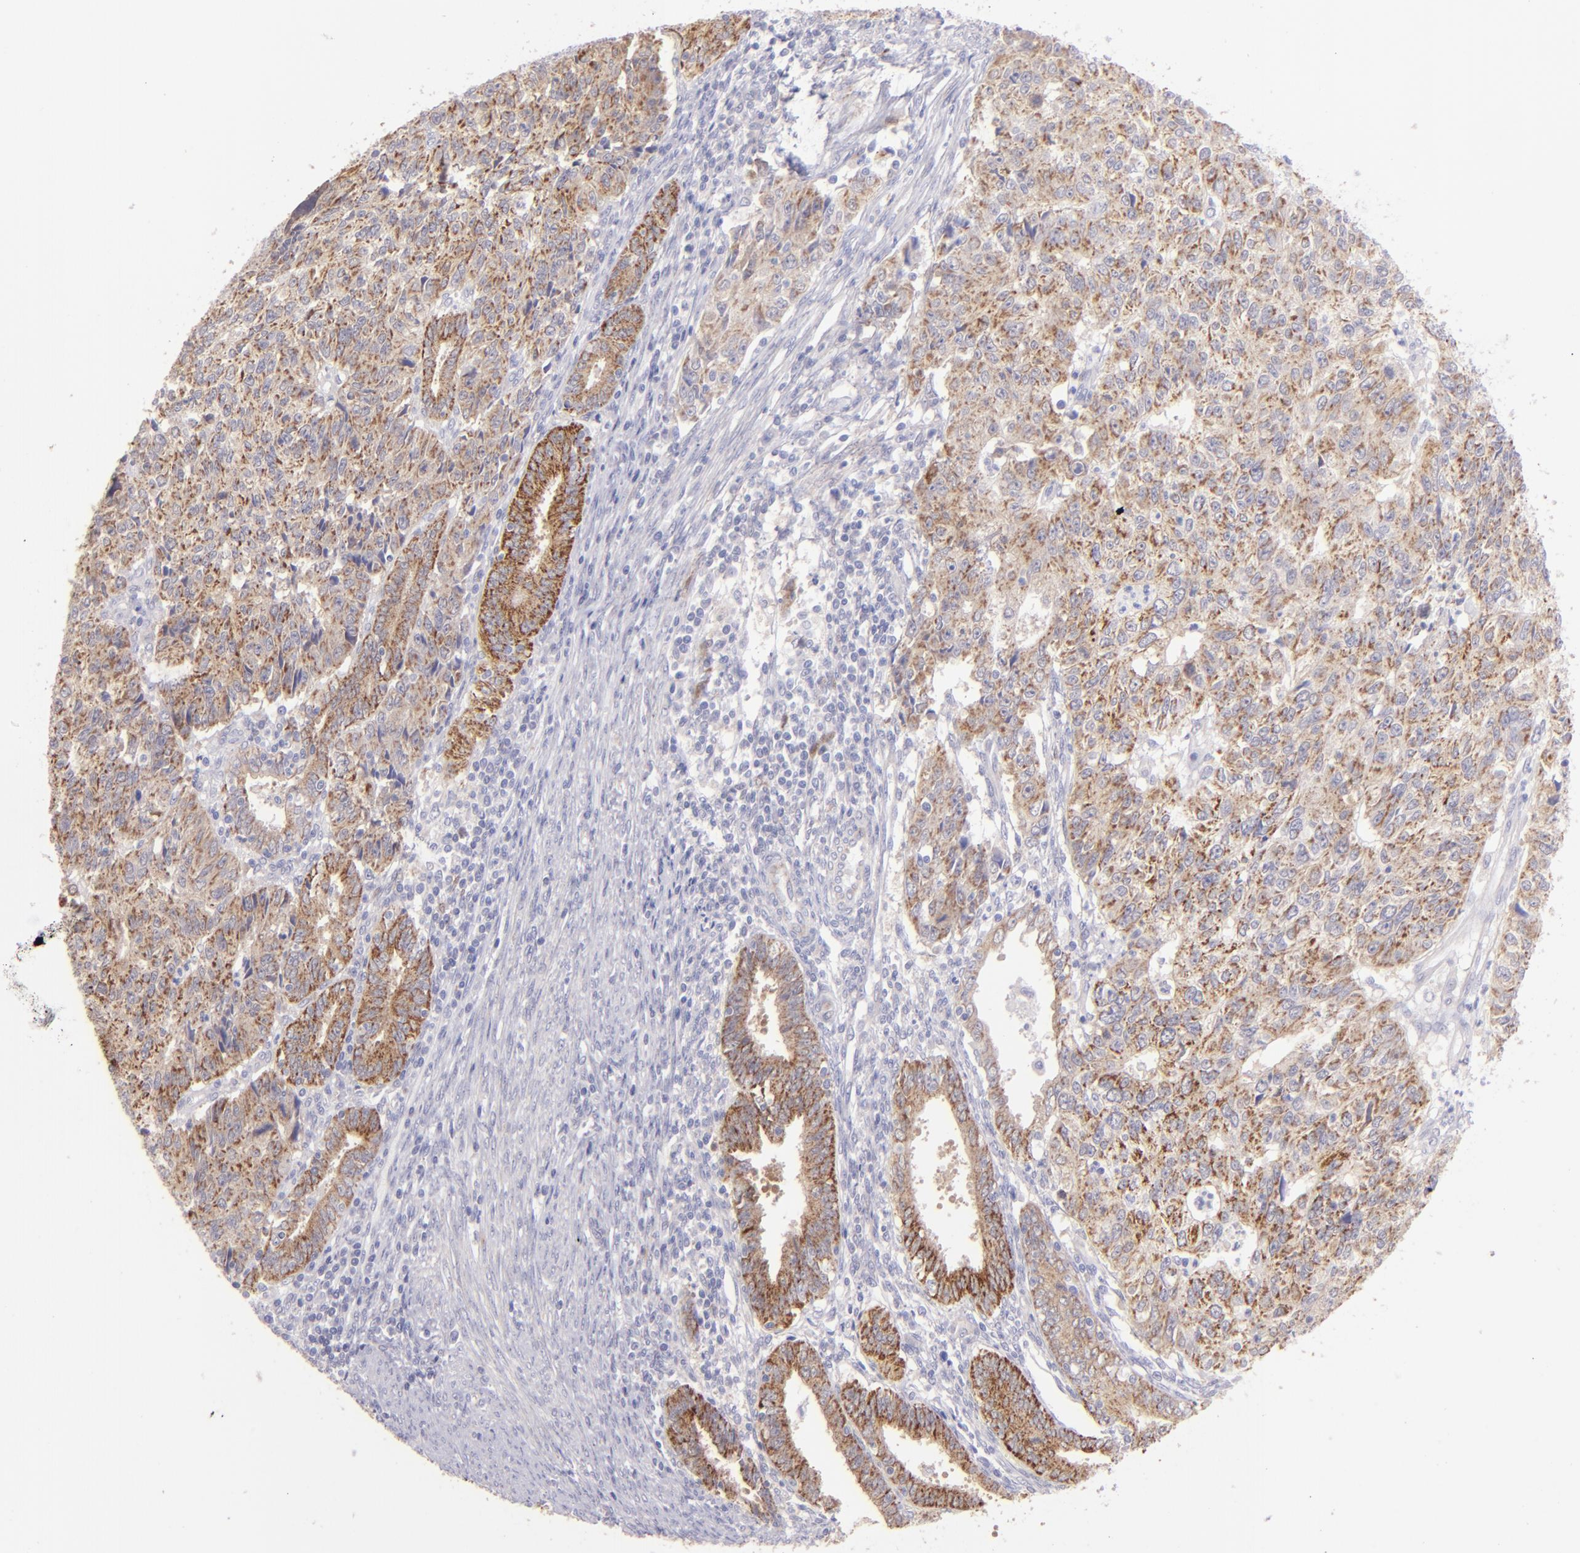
{"staining": {"intensity": "moderate", "quantity": ">75%", "location": "cytoplasmic/membranous"}, "tissue": "endometrial cancer", "cell_type": "Tumor cells", "image_type": "cancer", "snomed": [{"axis": "morphology", "description": "Adenocarcinoma, NOS"}, {"axis": "topography", "description": "Endometrium"}], "caption": "There is medium levels of moderate cytoplasmic/membranous expression in tumor cells of endometrial adenocarcinoma, as demonstrated by immunohistochemical staining (brown color).", "gene": "SH2D4A", "patient": {"sex": "female", "age": 42}}